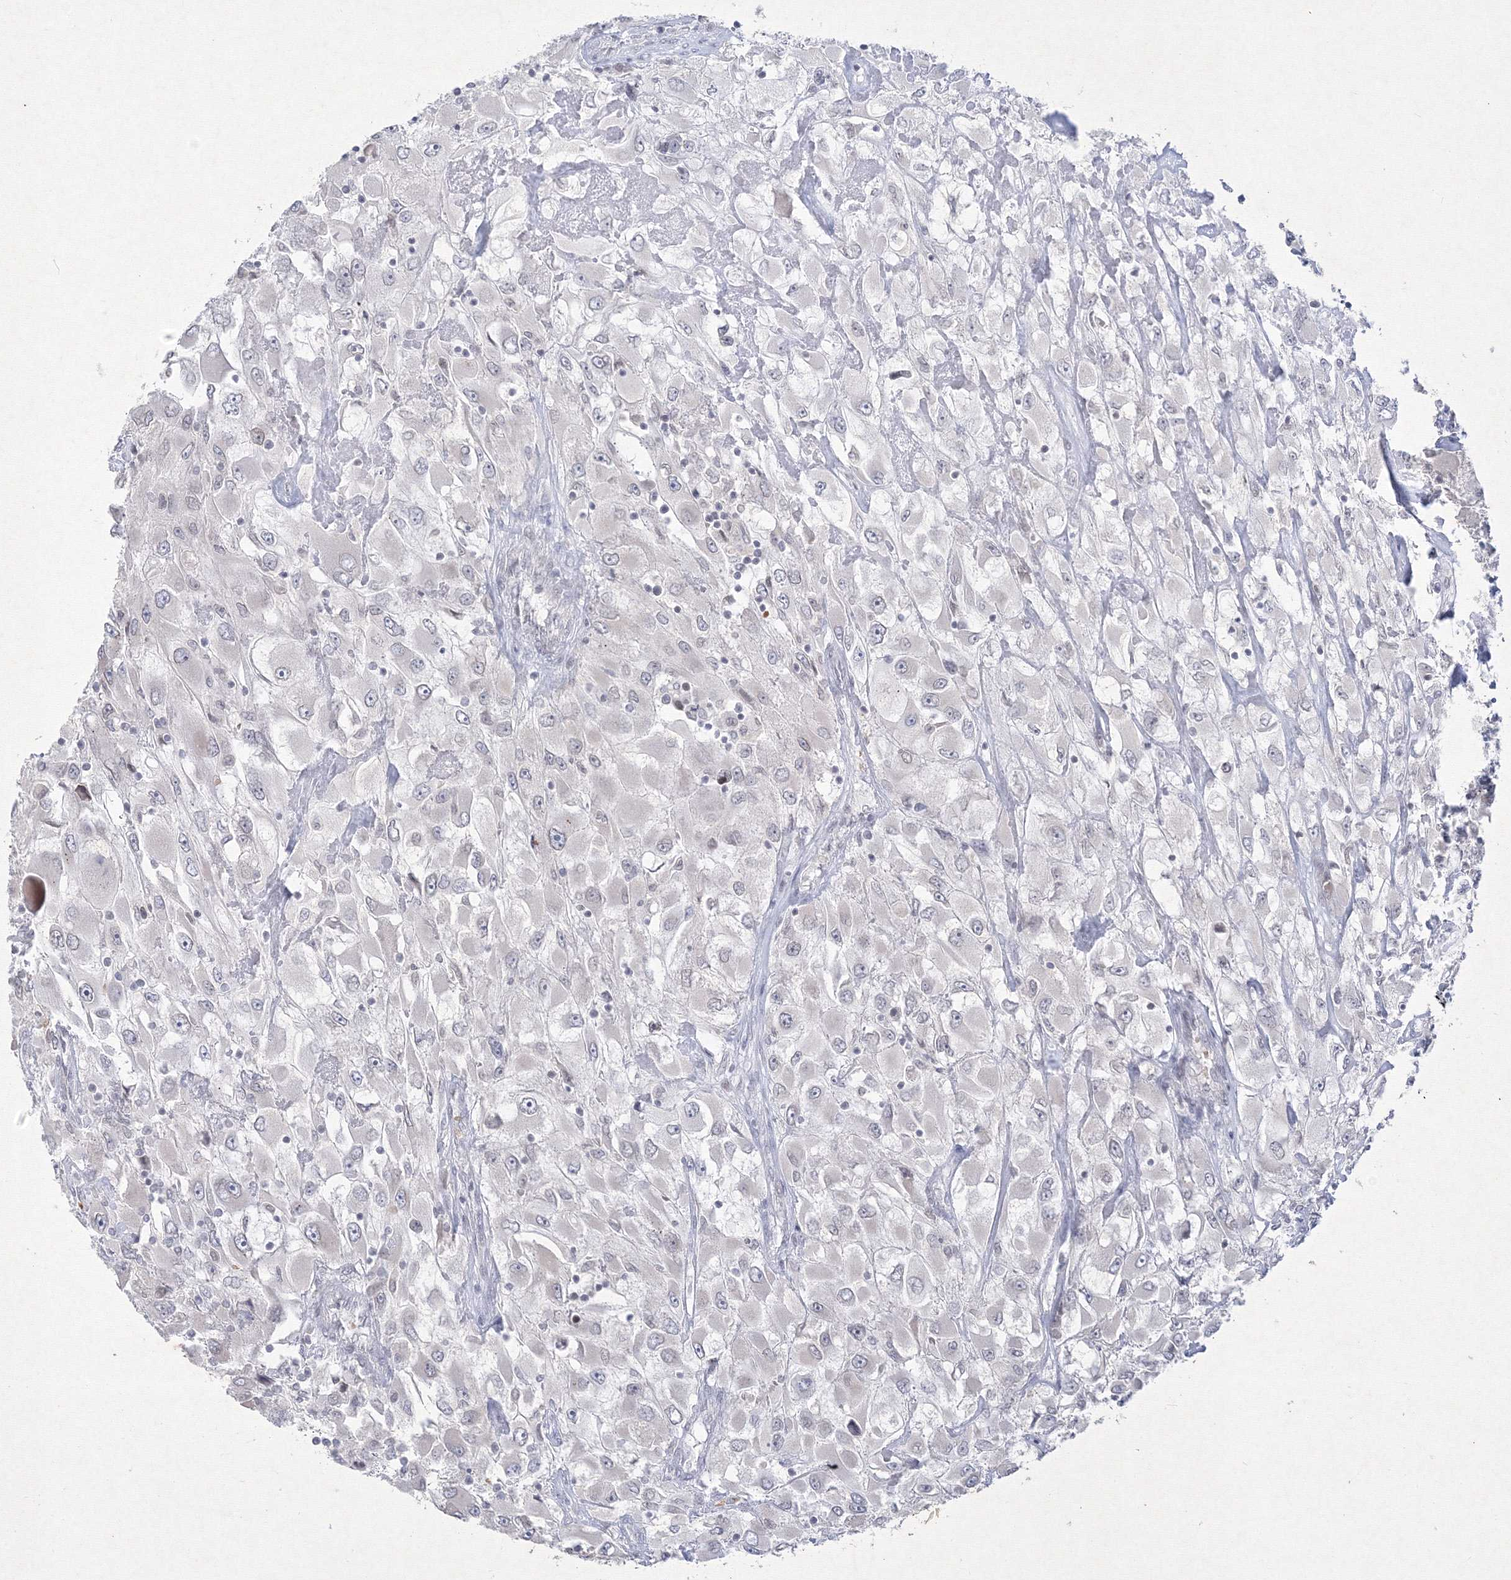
{"staining": {"intensity": "negative", "quantity": "none", "location": "none"}, "tissue": "renal cancer", "cell_type": "Tumor cells", "image_type": "cancer", "snomed": [{"axis": "morphology", "description": "Adenocarcinoma, NOS"}, {"axis": "topography", "description": "Kidney"}], "caption": "The IHC photomicrograph has no significant staining in tumor cells of renal adenocarcinoma tissue.", "gene": "NXPE3", "patient": {"sex": "female", "age": 52}}